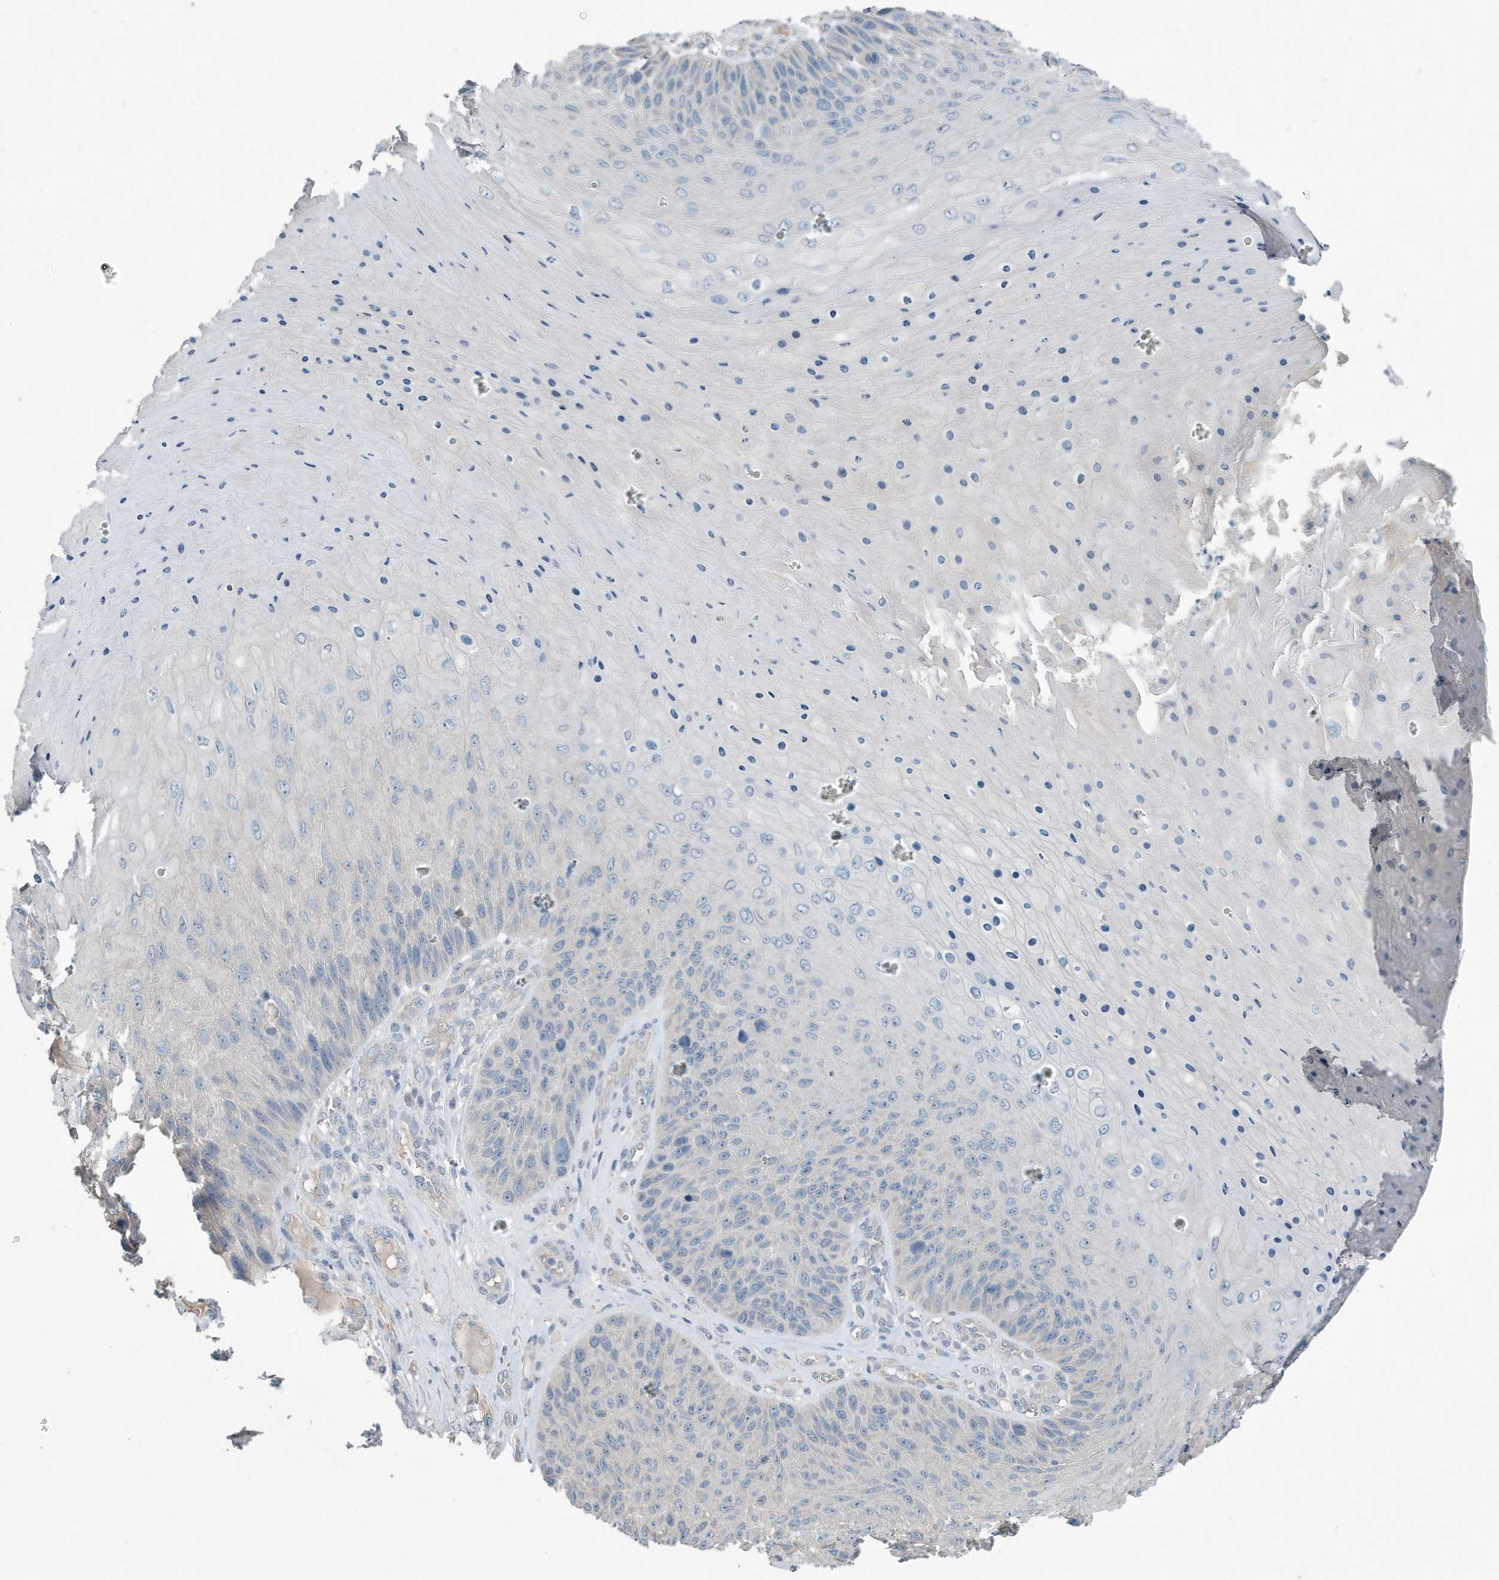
{"staining": {"intensity": "negative", "quantity": "none", "location": "none"}, "tissue": "skin cancer", "cell_type": "Tumor cells", "image_type": "cancer", "snomed": [{"axis": "morphology", "description": "Squamous cell carcinoma, NOS"}, {"axis": "topography", "description": "Skin"}], "caption": "The IHC image has no significant staining in tumor cells of skin squamous cell carcinoma tissue.", "gene": "UGT2B4", "patient": {"sex": "female", "age": 88}}